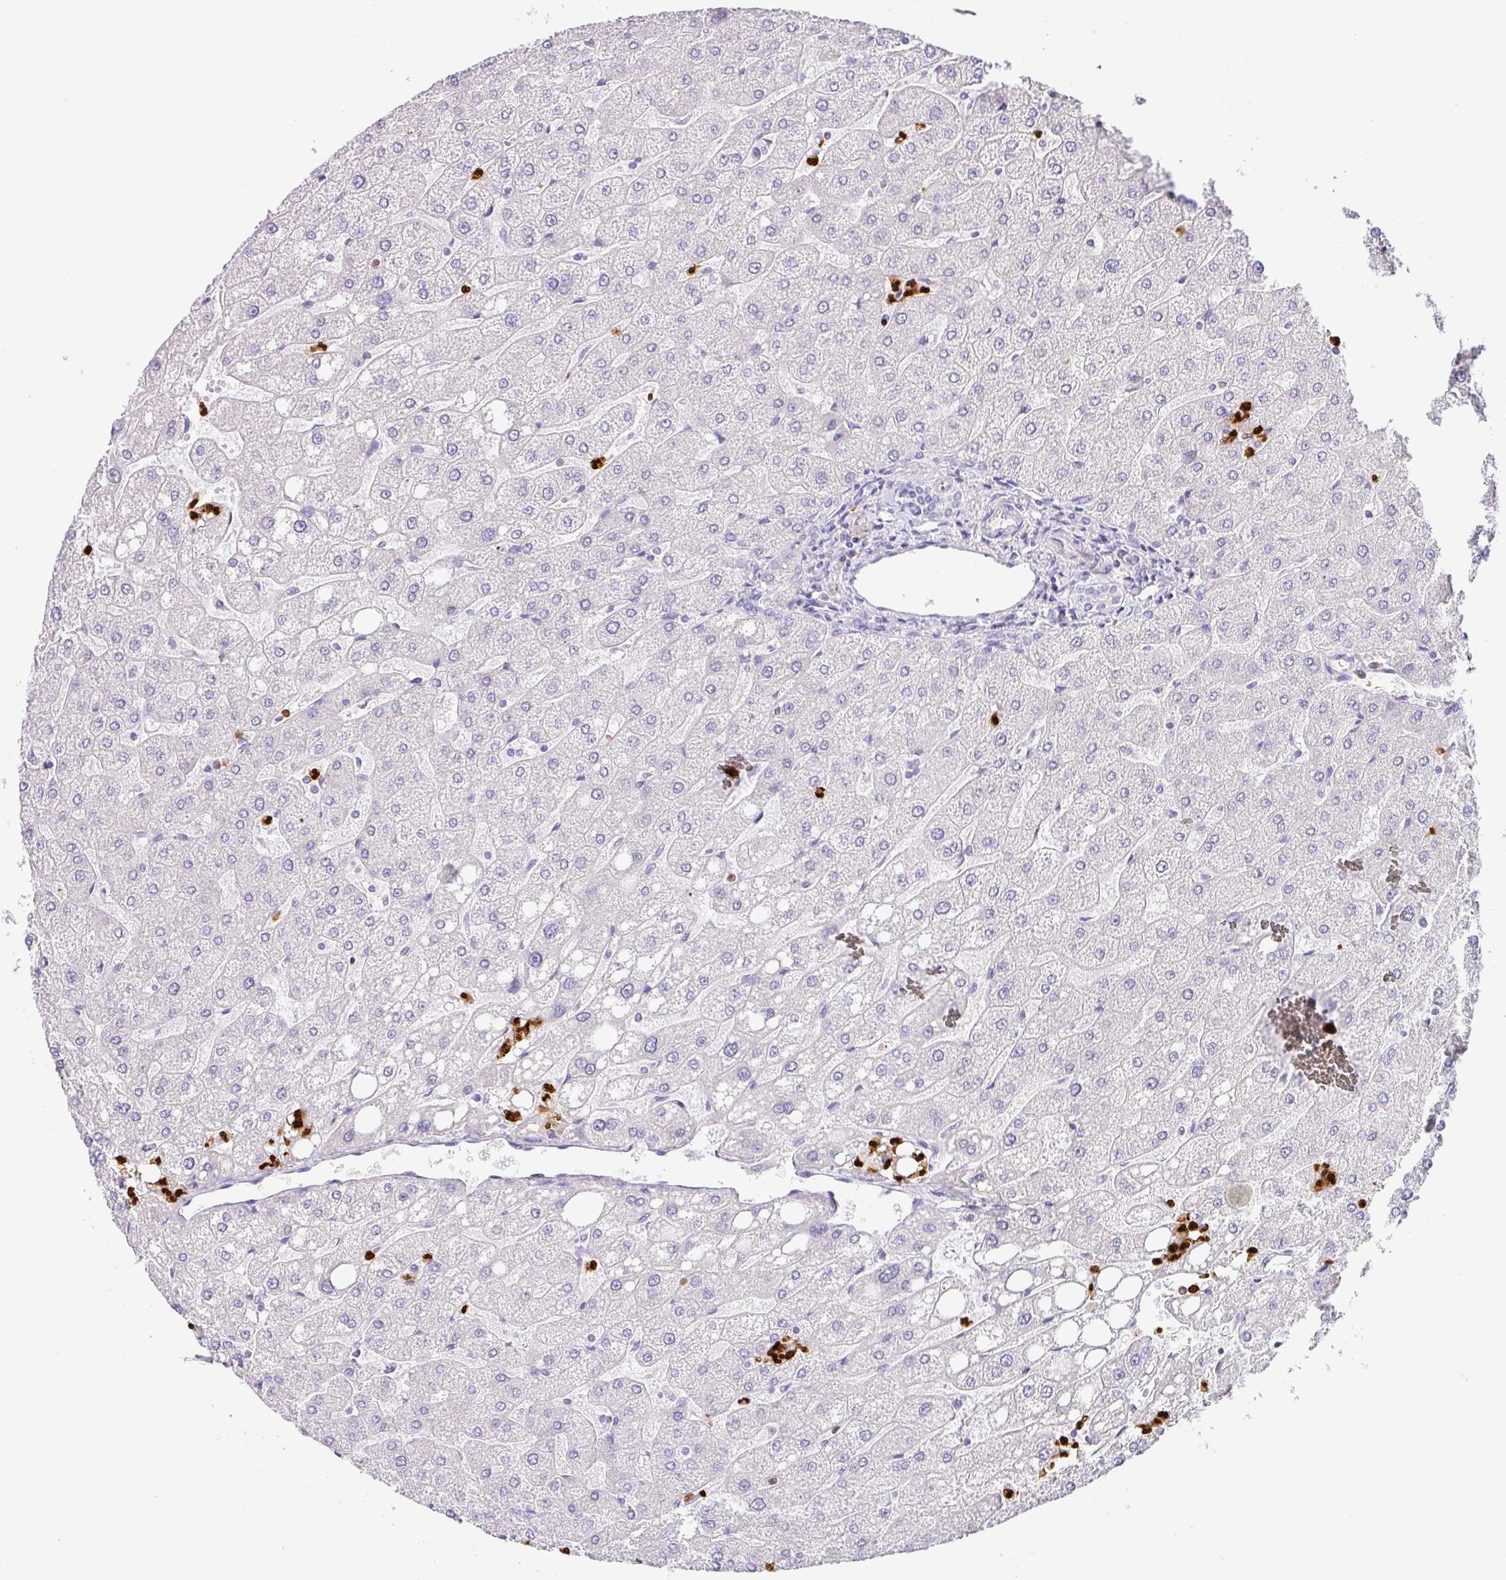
{"staining": {"intensity": "negative", "quantity": "none", "location": "none"}, "tissue": "liver", "cell_type": "Cholangiocytes", "image_type": "normal", "snomed": [{"axis": "morphology", "description": "Normal tissue, NOS"}, {"axis": "topography", "description": "Liver"}], "caption": "Immunohistochemistry of benign human liver reveals no expression in cholangiocytes. The staining was performed using DAB (3,3'-diaminobenzidine) to visualize the protein expression in brown, while the nuclei were stained in blue with hematoxylin (Magnification: 20x).", "gene": "SH2D3C", "patient": {"sex": "male", "age": 67}}